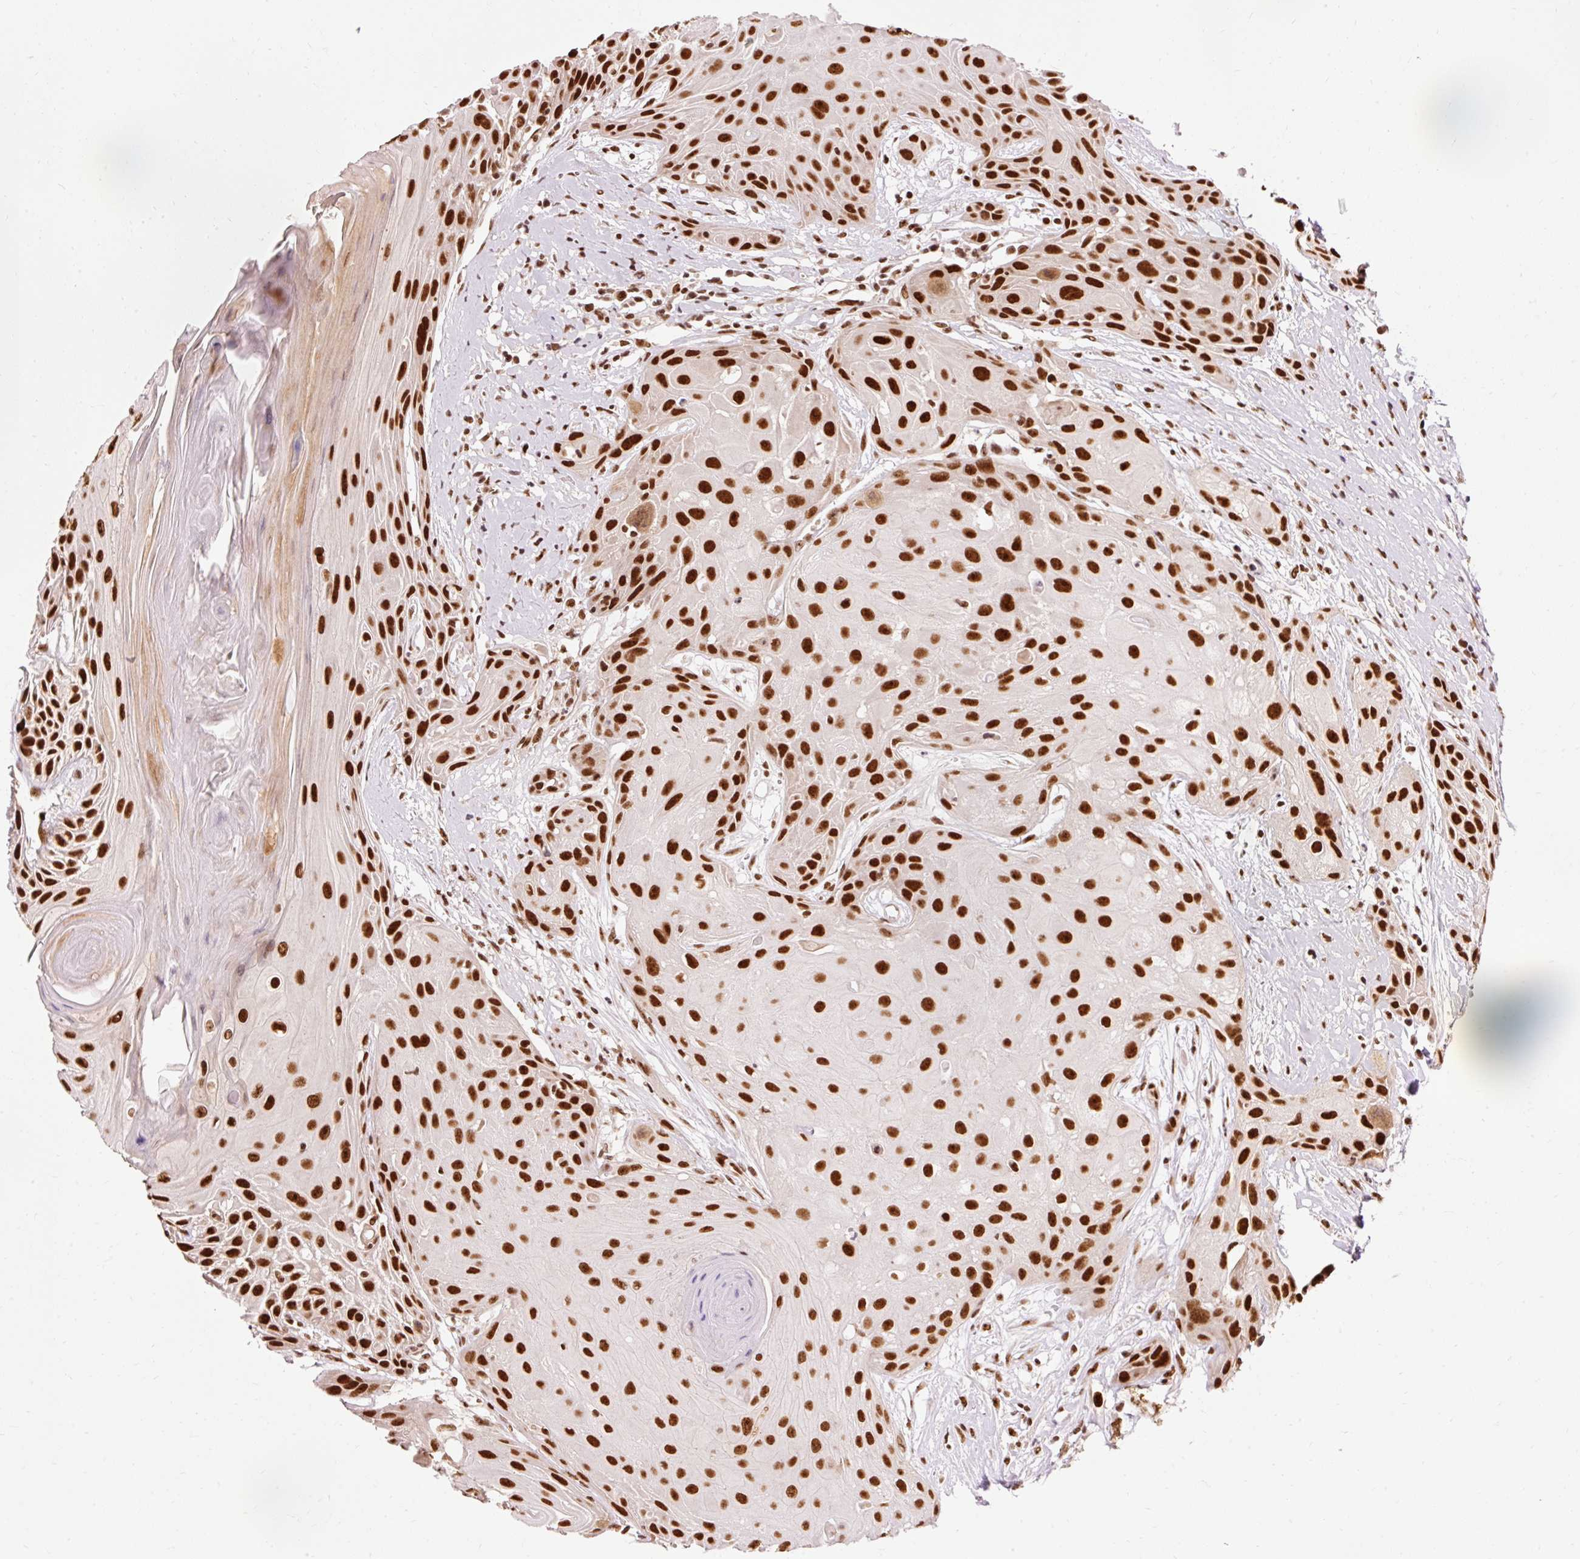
{"staining": {"intensity": "strong", "quantity": ">75%", "location": "nuclear"}, "tissue": "head and neck cancer", "cell_type": "Tumor cells", "image_type": "cancer", "snomed": [{"axis": "morphology", "description": "Squamous cell carcinoma, NOS"}, {"axis": "topography", "description": "Head-Neck"}], "caption": "The micrograph exhibits a brown stain indicating the presence of a protein in the nuclear of tumor cells in head and neck cancer.", "gene": "ZBTB44", "patient": {"sex": "female", "age": 73}}